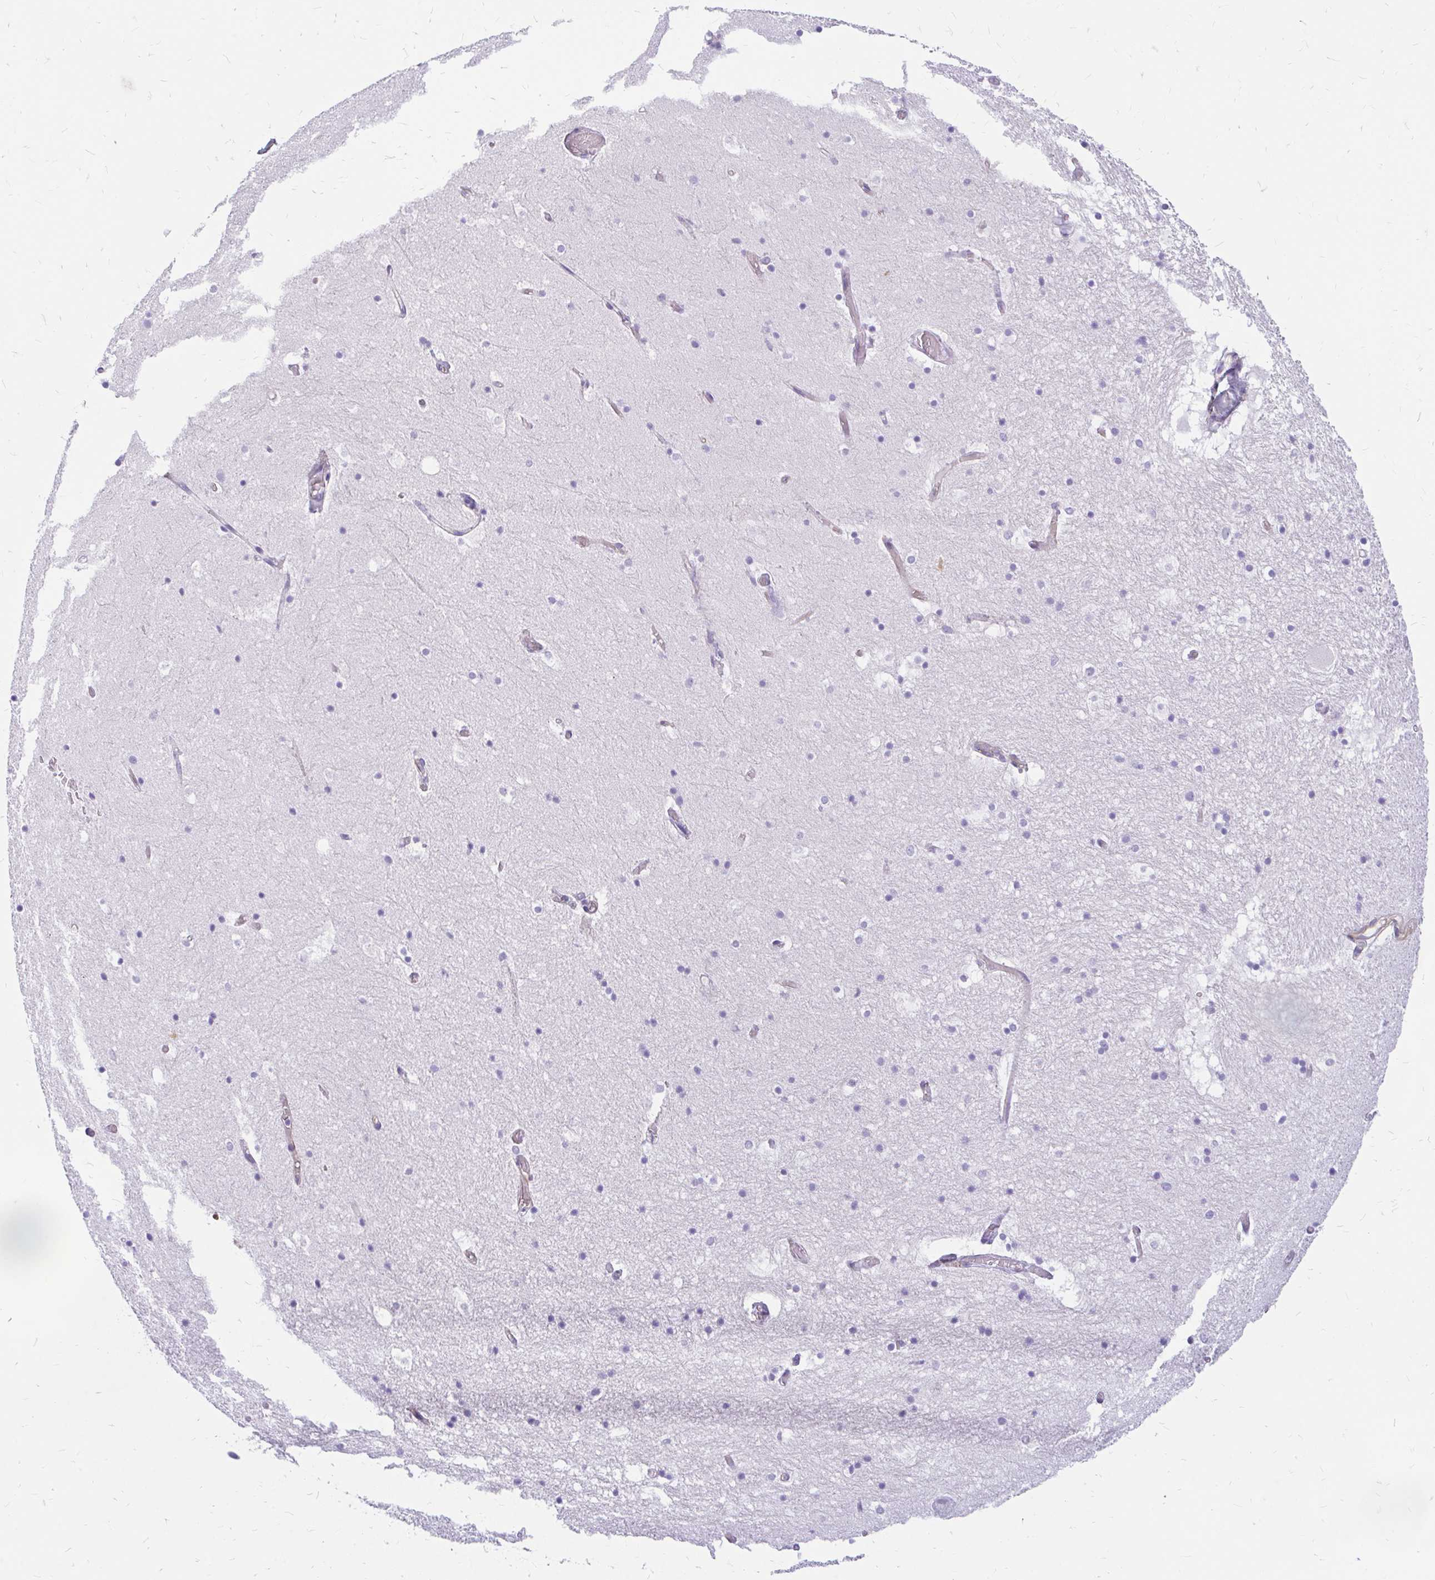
{"staining": {"intensity": "negative", "quantity": "none", "location": "none"}, "tissue": "hippocampus", "cell_type": "Glial cells", "image_type": "normal", "snomed": [{"axis": "morphology", "description": "Normal tissue, NOS"}, {"axis": "topography", "description": "Hippocampus"}], "caption": "Protein analysis of unremarkable hippocampus exhibits no significant positivity in glial cells. (DAB (3,3'-diaminobenzidine) immunohistochemistry (IHC), high magnification).", "gene": "FAM83C", "patient": {"sex": "female", "age": 52}}